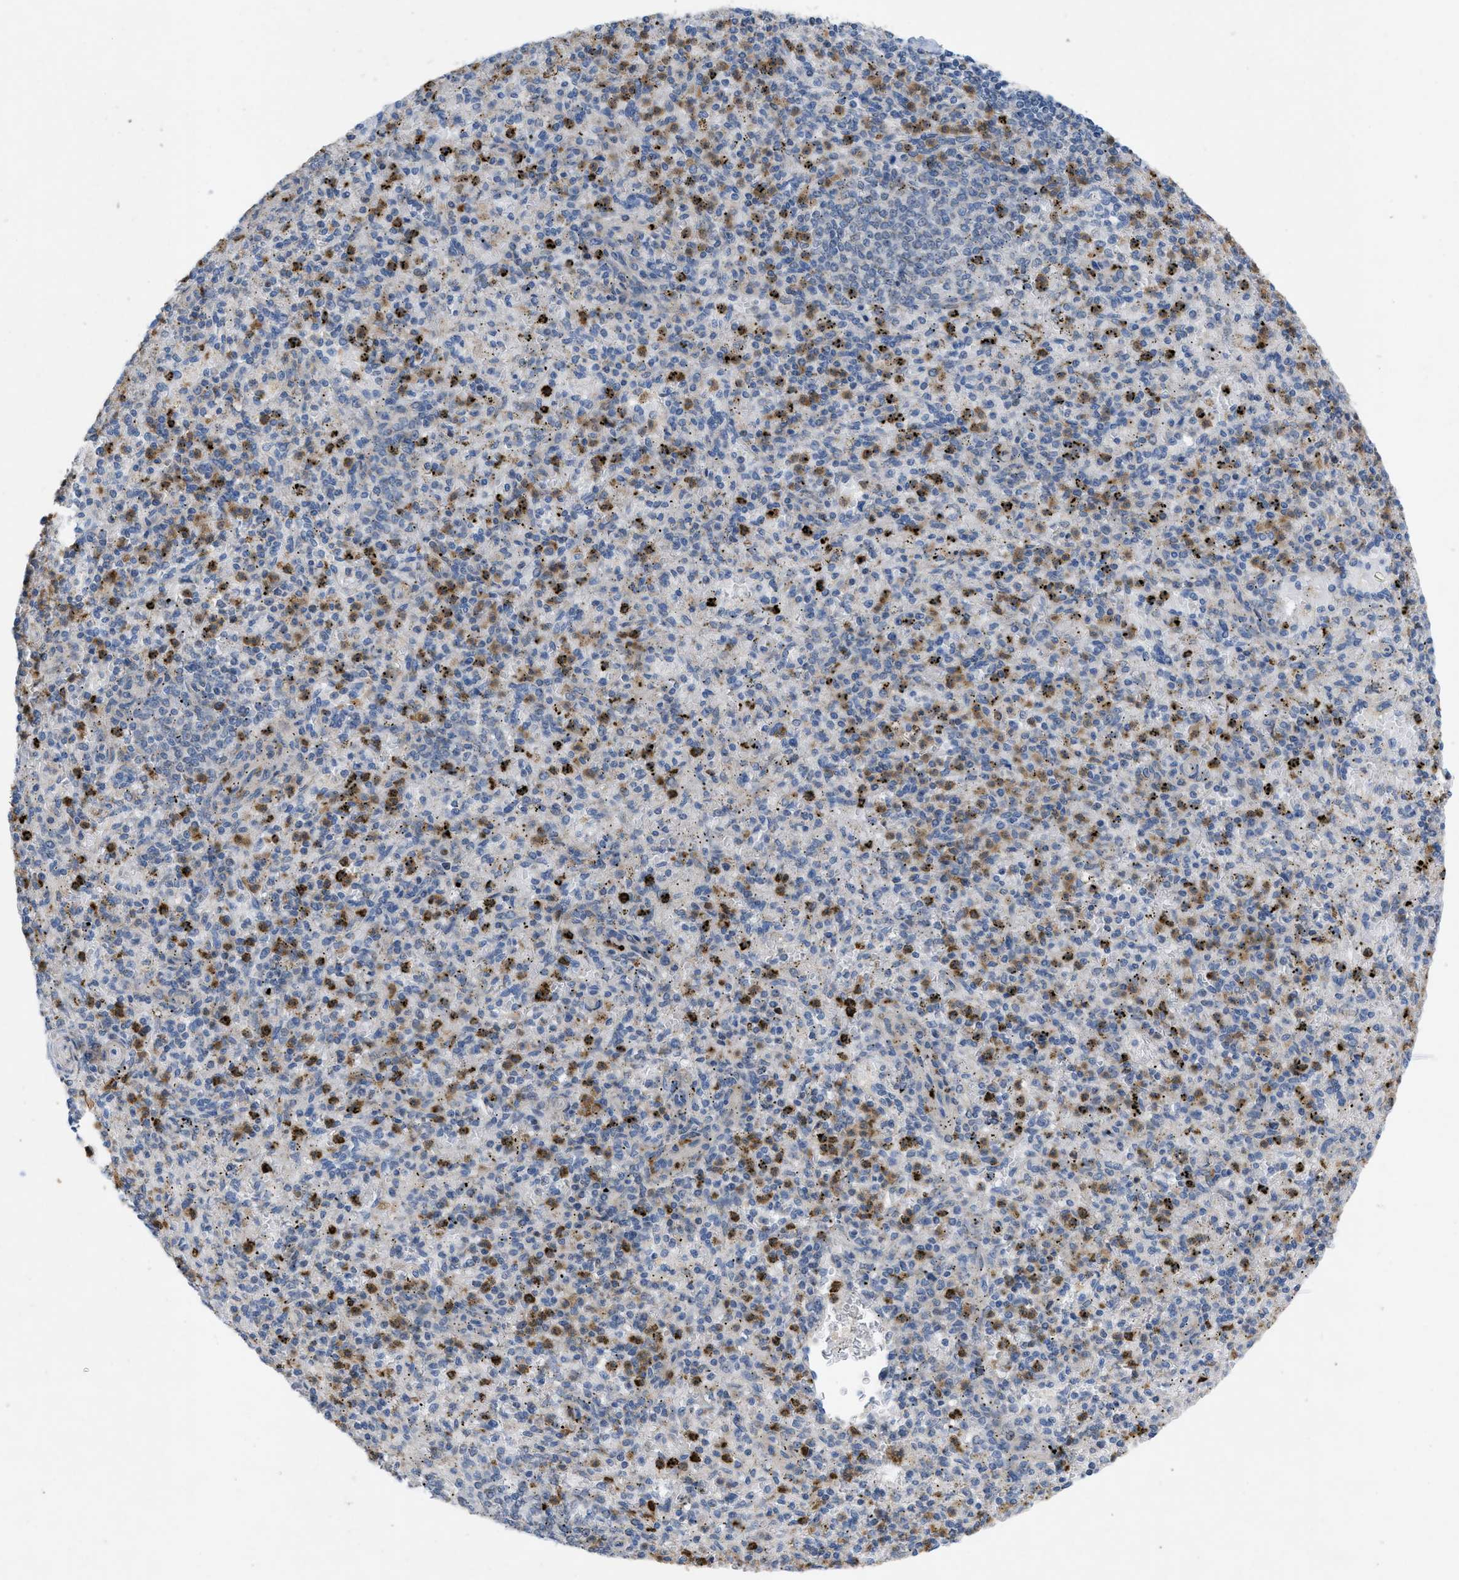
{"staining": {"intensity": "moderate", "quantity": "25%-75%", "location": "cytoplasmic/membranous"}, "tissue": "spleen", "cell_type": "Cells in red pulp", "image_type": "normal", "snomed": [{"axis": "morphology", "description": "Normal tissue, NOS"}, {"axis": "topography", "description": "Spleen"}], "caption": "Protein staining of benign spleen reveals moderate cytoplasmic/membranous positivity in approximately 25%-75% of cells in red pulp.", "gene": "PLPPR5", "patient": {"sex": "male", "age": 72}}